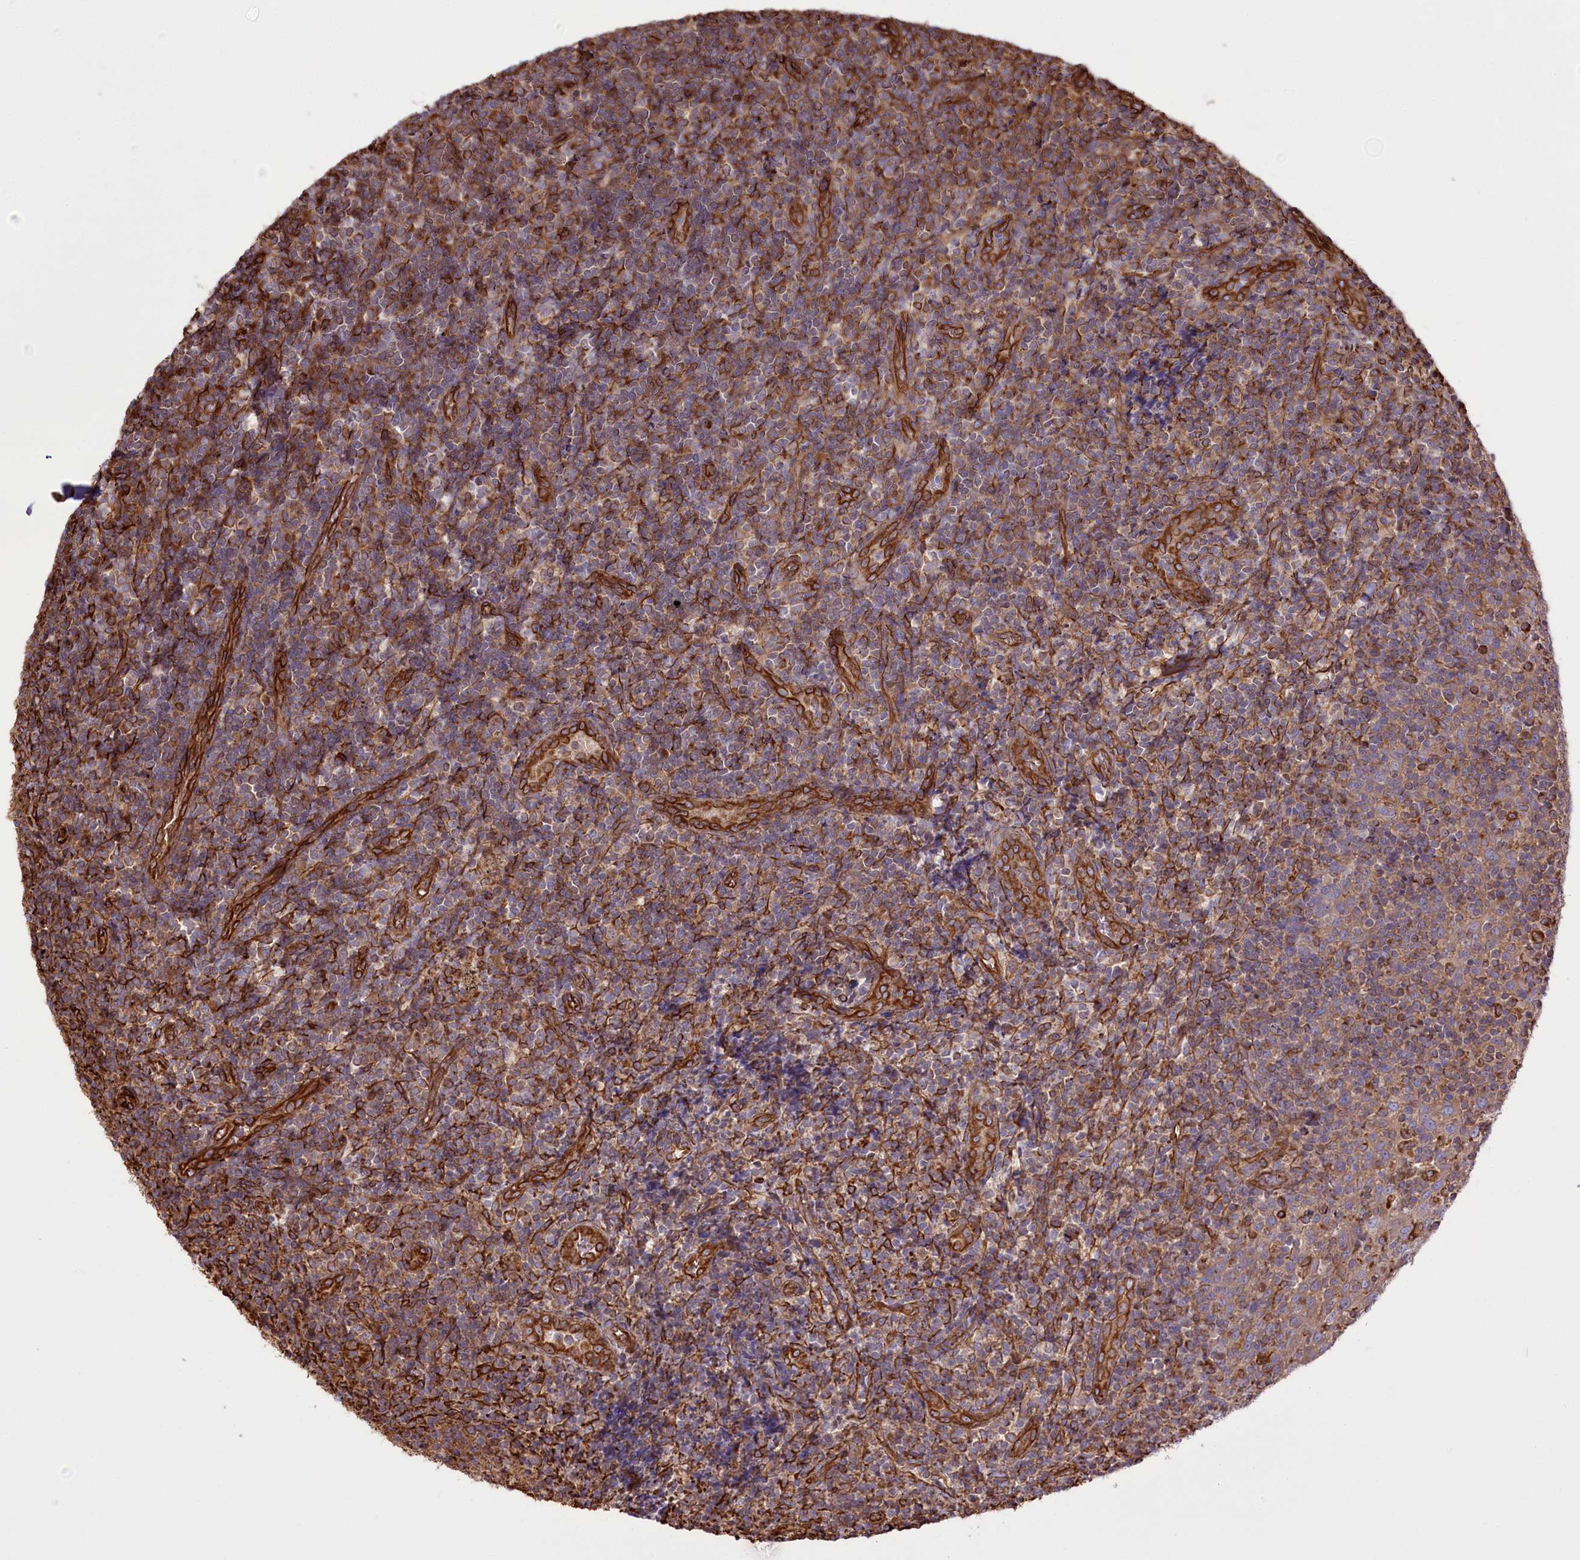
{"staining": {"intensity": "moderate", "quantity": ">75%", "location": "cytoplasmic/membranous"}, "tissue": "tonsil", "cell_type": "Germinal center cells", "image_type": "normal", "snomed": [{"axis": "morphology", "description": "Normal tissue, NOS"}, {"axis": "topography", "description": "Tonsil"}], "caption": "Protein staining by immunohistochemistry displays moderate cytoplasmic/membranous staining in about >75% of germinal center cells in normal tonsil. (brown staining indicates protein expression, while blue staining denotes nuclei).", "gene": "TTC1", "patient": {"sex": "female", "age": 19}}